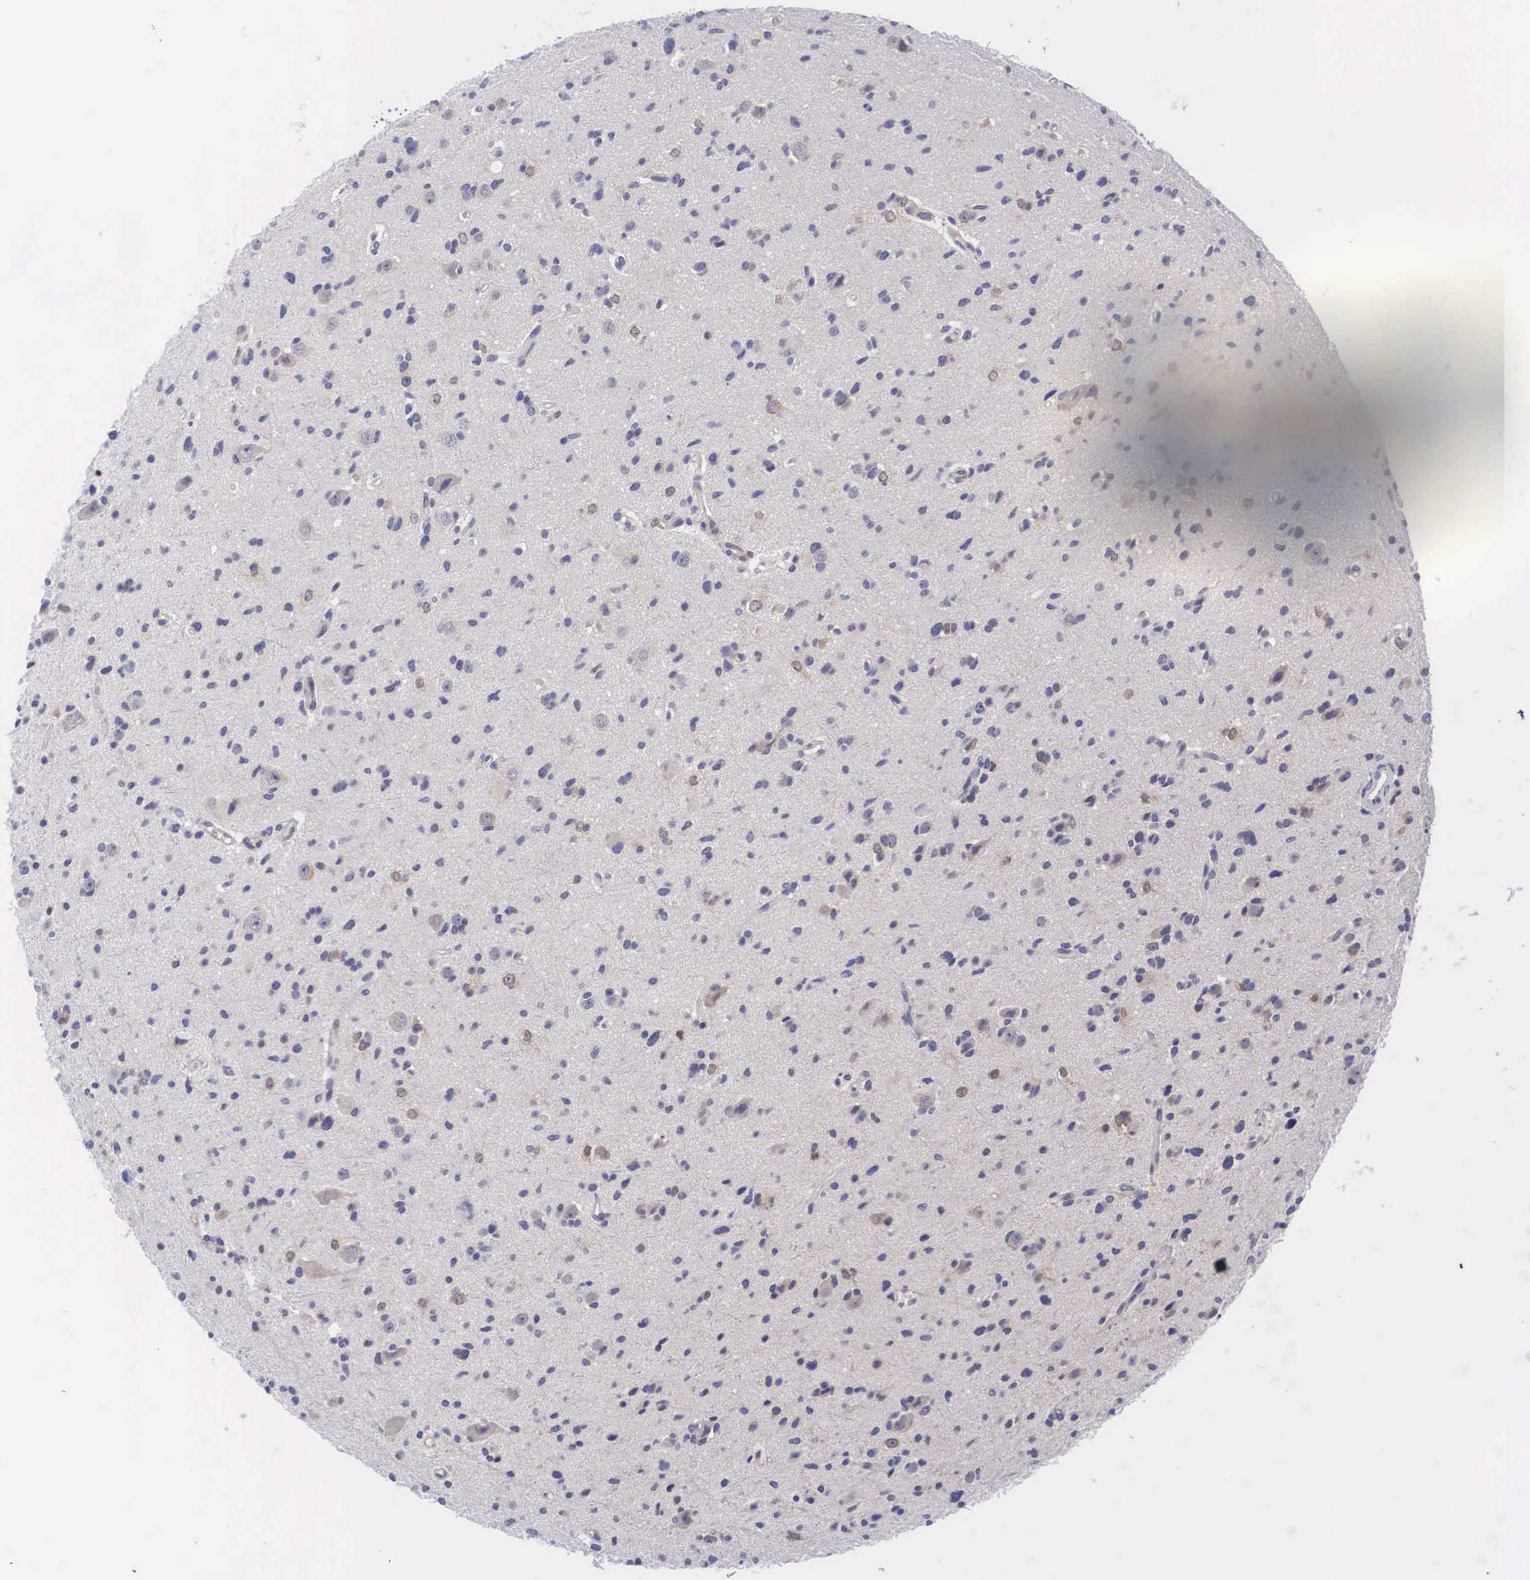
{"staining": {"intensity": "negative", "quantity": "none", "location": "none"}, "tissue": "glioma", "cell_type": "Tumor cells", "image_type": "cancer", "snomed": [{"axis": "morphology", "description": "Glioma, malignant, Low grade"}, {"axis": "topography", "description": "Brain"}], "caption": "The image shows no significant positivity in tumor cells of glioma. (Brightfield microscopy of DAB immunohistochemistry (IHC) at high magnification).", "gene": "MAST4", "patient": {"sex": "female", "age": 46}}